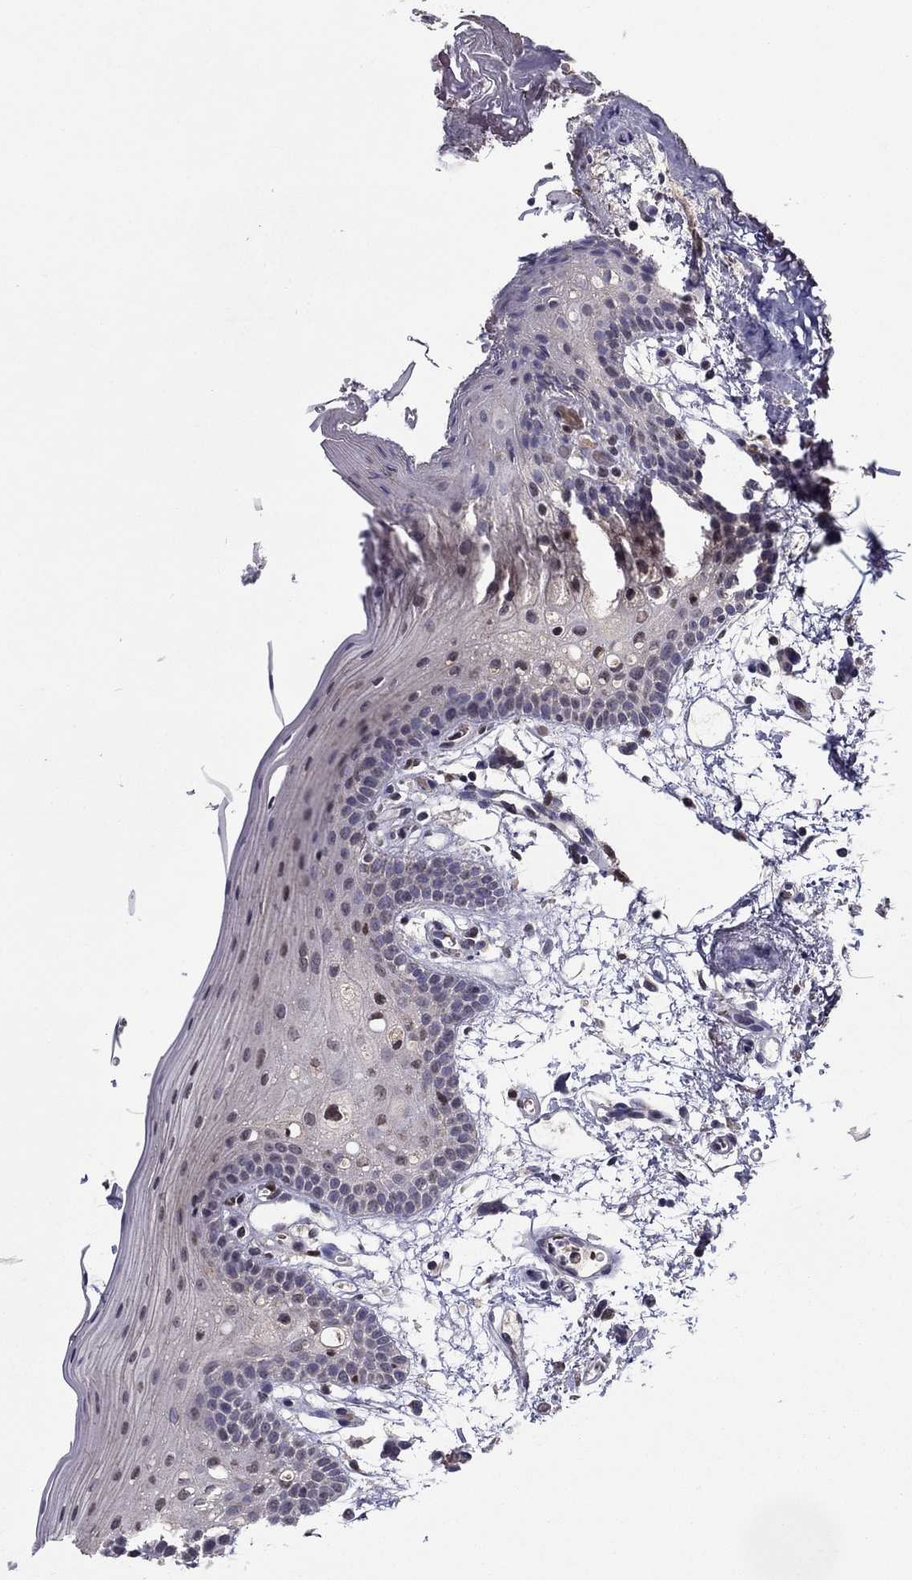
{"staining": {"intensity": "negative", "quantity": "none", "location": "none"}, "tissue": "oral mucosa", "cell_type": "Squamous epithelial cells", "image_type": "normal", "snomed": [{"axis": "morphology", "description": "Normal tissue, NOS"}, {"axis": "topography", "description": "Oral tissue"}, {"axis": "topography", "description": "Tounge, NOS"}], "caption": "This is a micrograph of immunohistochemistry staining of benign oral mucosa, which shows no expression in squamous epithelial cells.", "gene": "HCN1", "patient": {"sex": "female", "age": 83}}